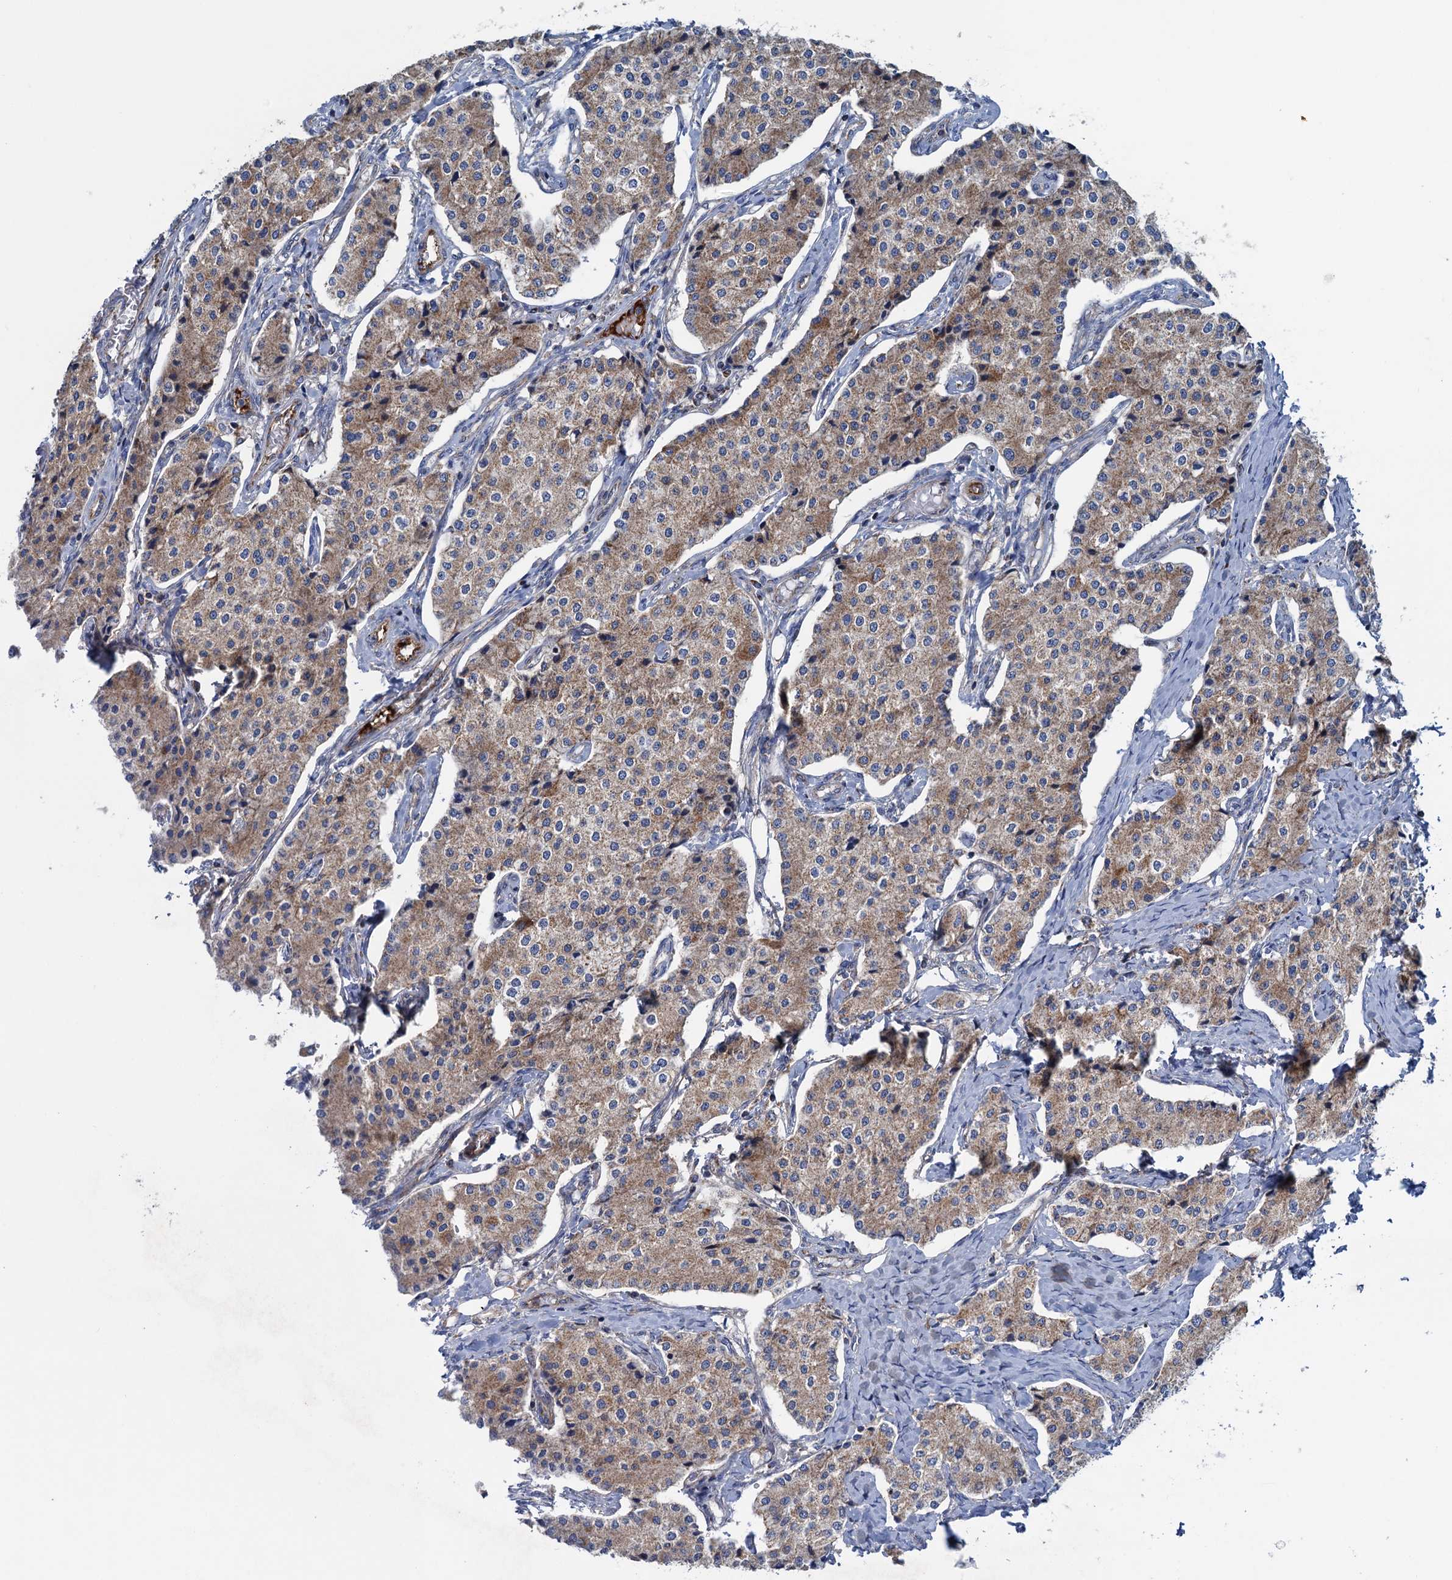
{"staining": {"intensity": "moderate", "quantity": ">75%", "location": "cytoplasmic/membranous"}, "tissue": "carcinoid", "cell_type": "Tumor cells", "image_type": "cancer", "snomed": [{"axis": "morphology", "description": "Carcinoid, malignant, NOS"}, {"axis": "topography", "description": "Colon"}], "caption": "Tumor cells reveal moderate cytoplasmic/membranous staining in about >75% of cells in carcinoid.", "gene": "GTPBP3", "patient": {"sex": "female", "age": 52}}